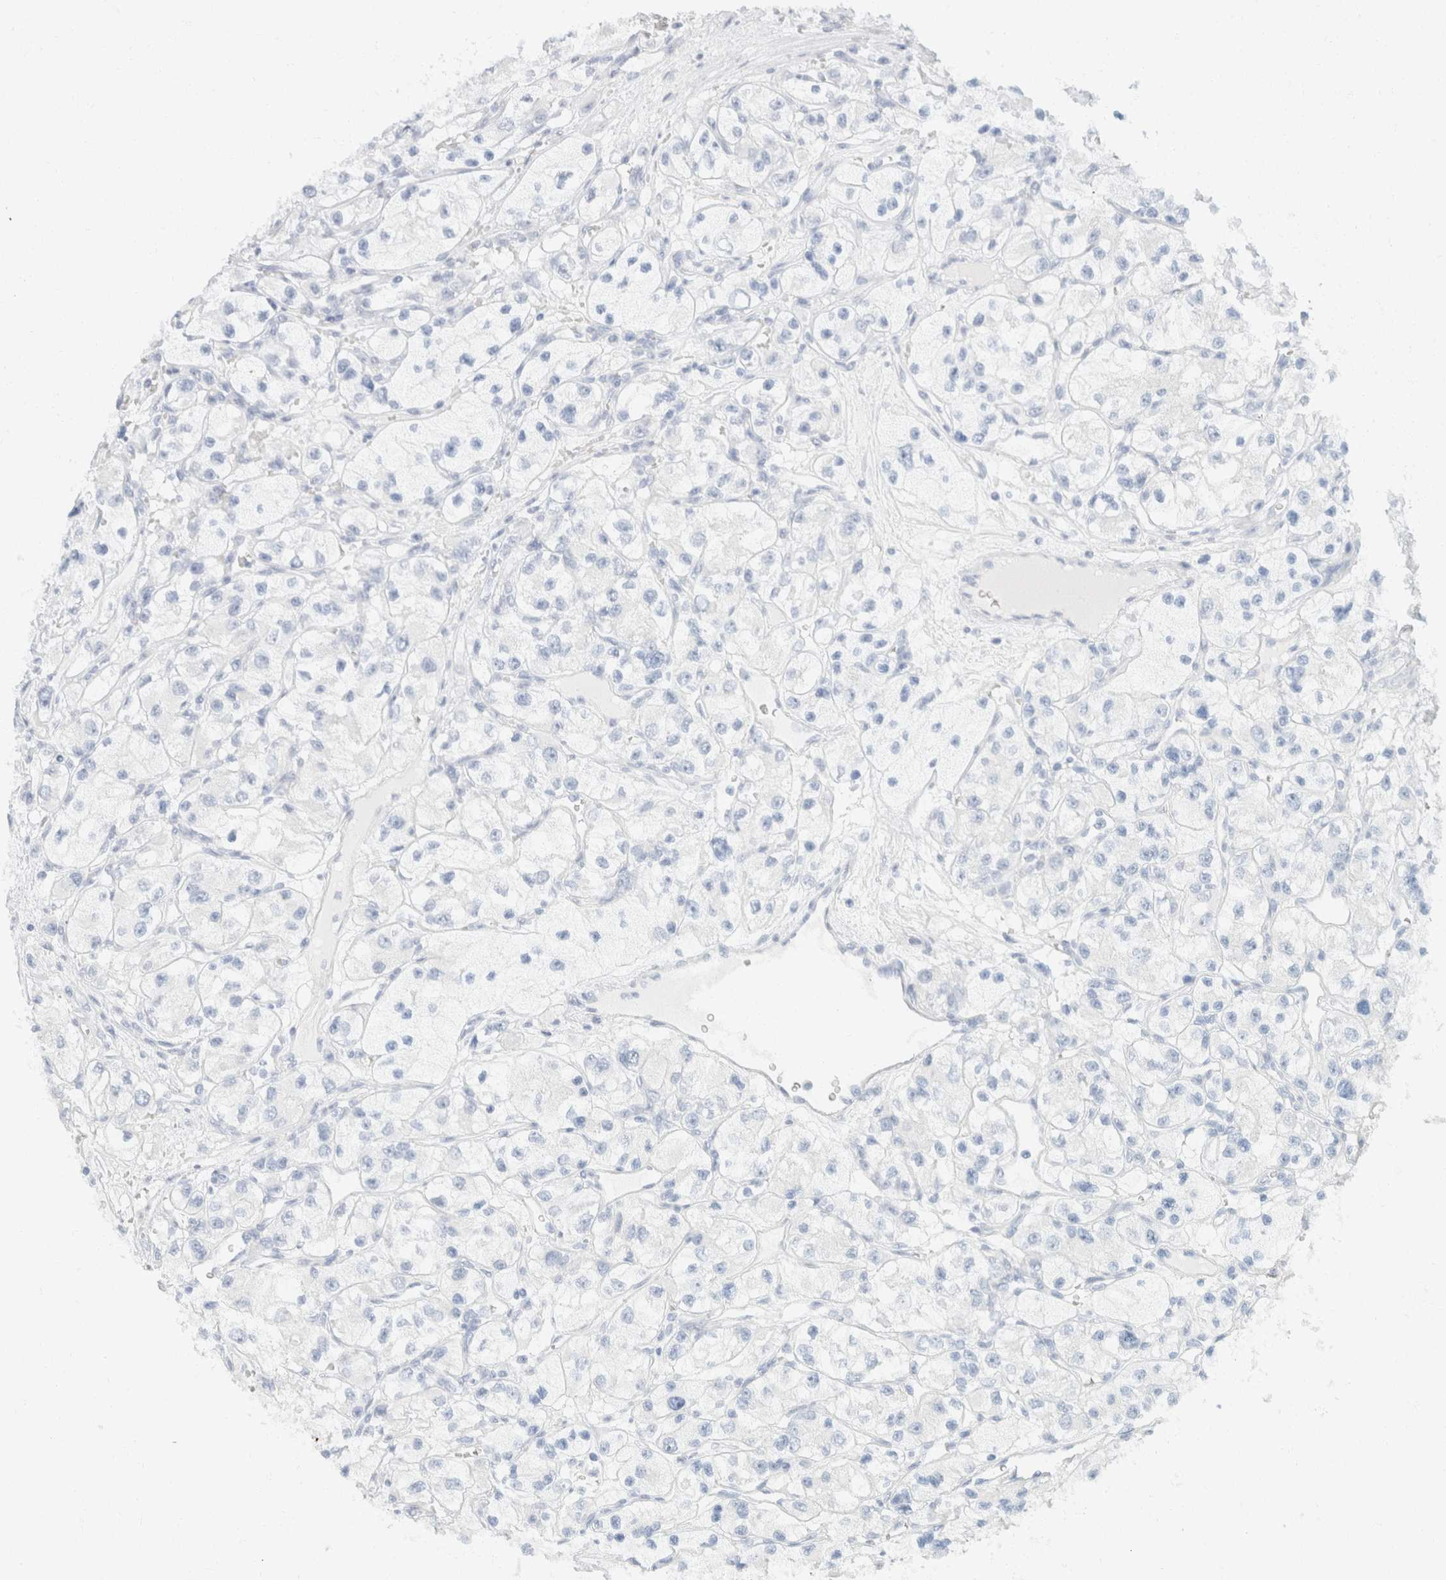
{"staining": {"intensity": "negative", "quantity": "none", "location": "none"}, "tissue": "renal cancer", "cell_type": "Tumor cells", "image_type": "cancer", "snomed": [{"axis": "morphology", "description": "Adenocarcinoma, NOS"}, {"axis": "topography", "description": "Kidney"}], "caption": "Tumor cells show no significant protein positivity in renal cancer (adenocarcinoma).", "gene": "KRT20", "patient": {"sex": "female", "age": 57}}